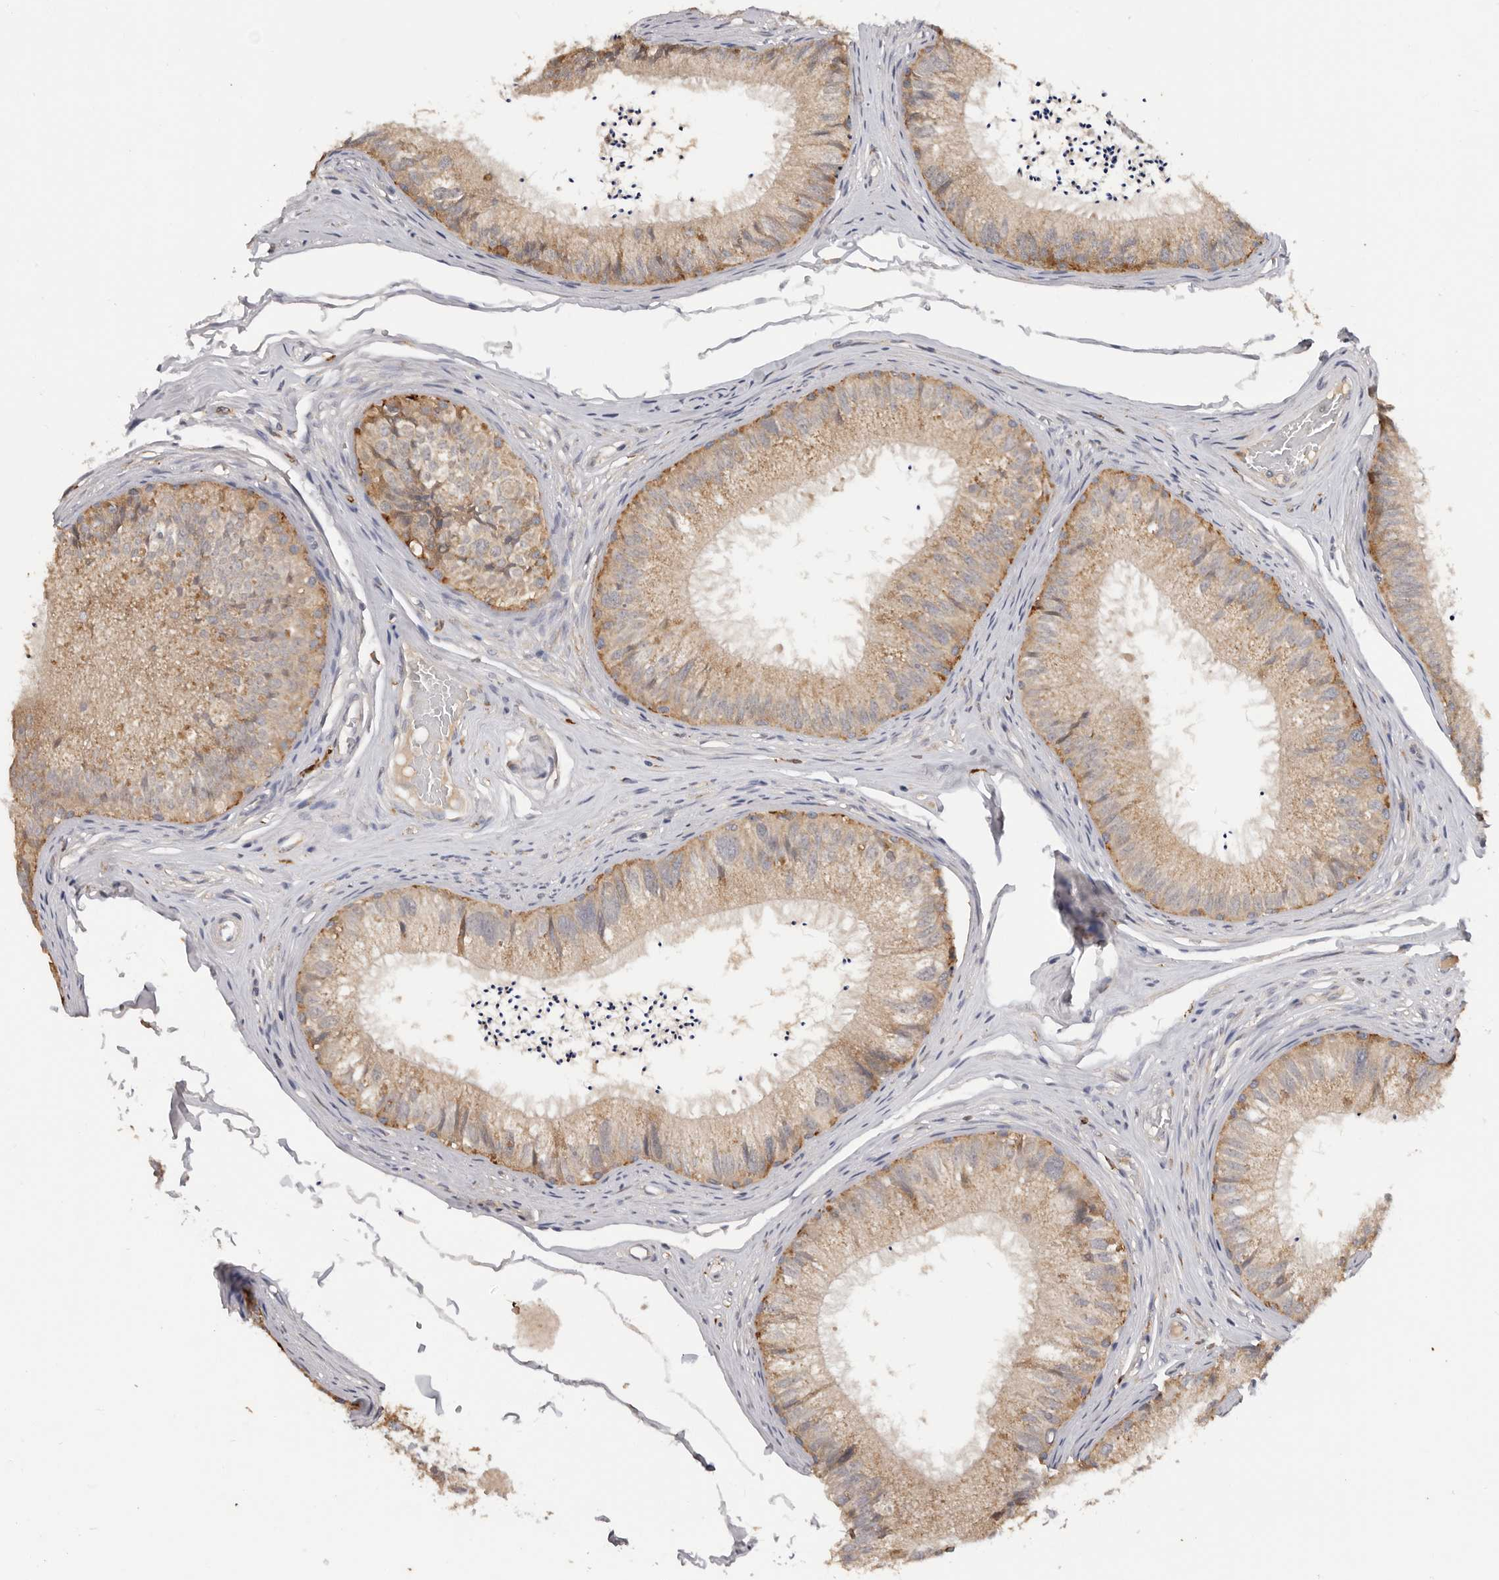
{"staining": {"intensity": "moderate", "quantity": ">75%", "location": "cytoplasmic/membranous"}, "tissue": "epididymis", "cell_type": "Glandular cells", "image_type": "normal", "snomed": [{"axis": "morphology", "description": "Normal tissue, NOS"}, {"axis": "topography", "description": "Epididymis"}], "caption": "This histopathology image demonstrates immunohistochemistry staining of benign epididymis, with medium moderate cytoplasmic/membranous staining in about >75% of glandular cells.", "gene": "TFRC", "patient": {"sex": "male", "age": 79}}